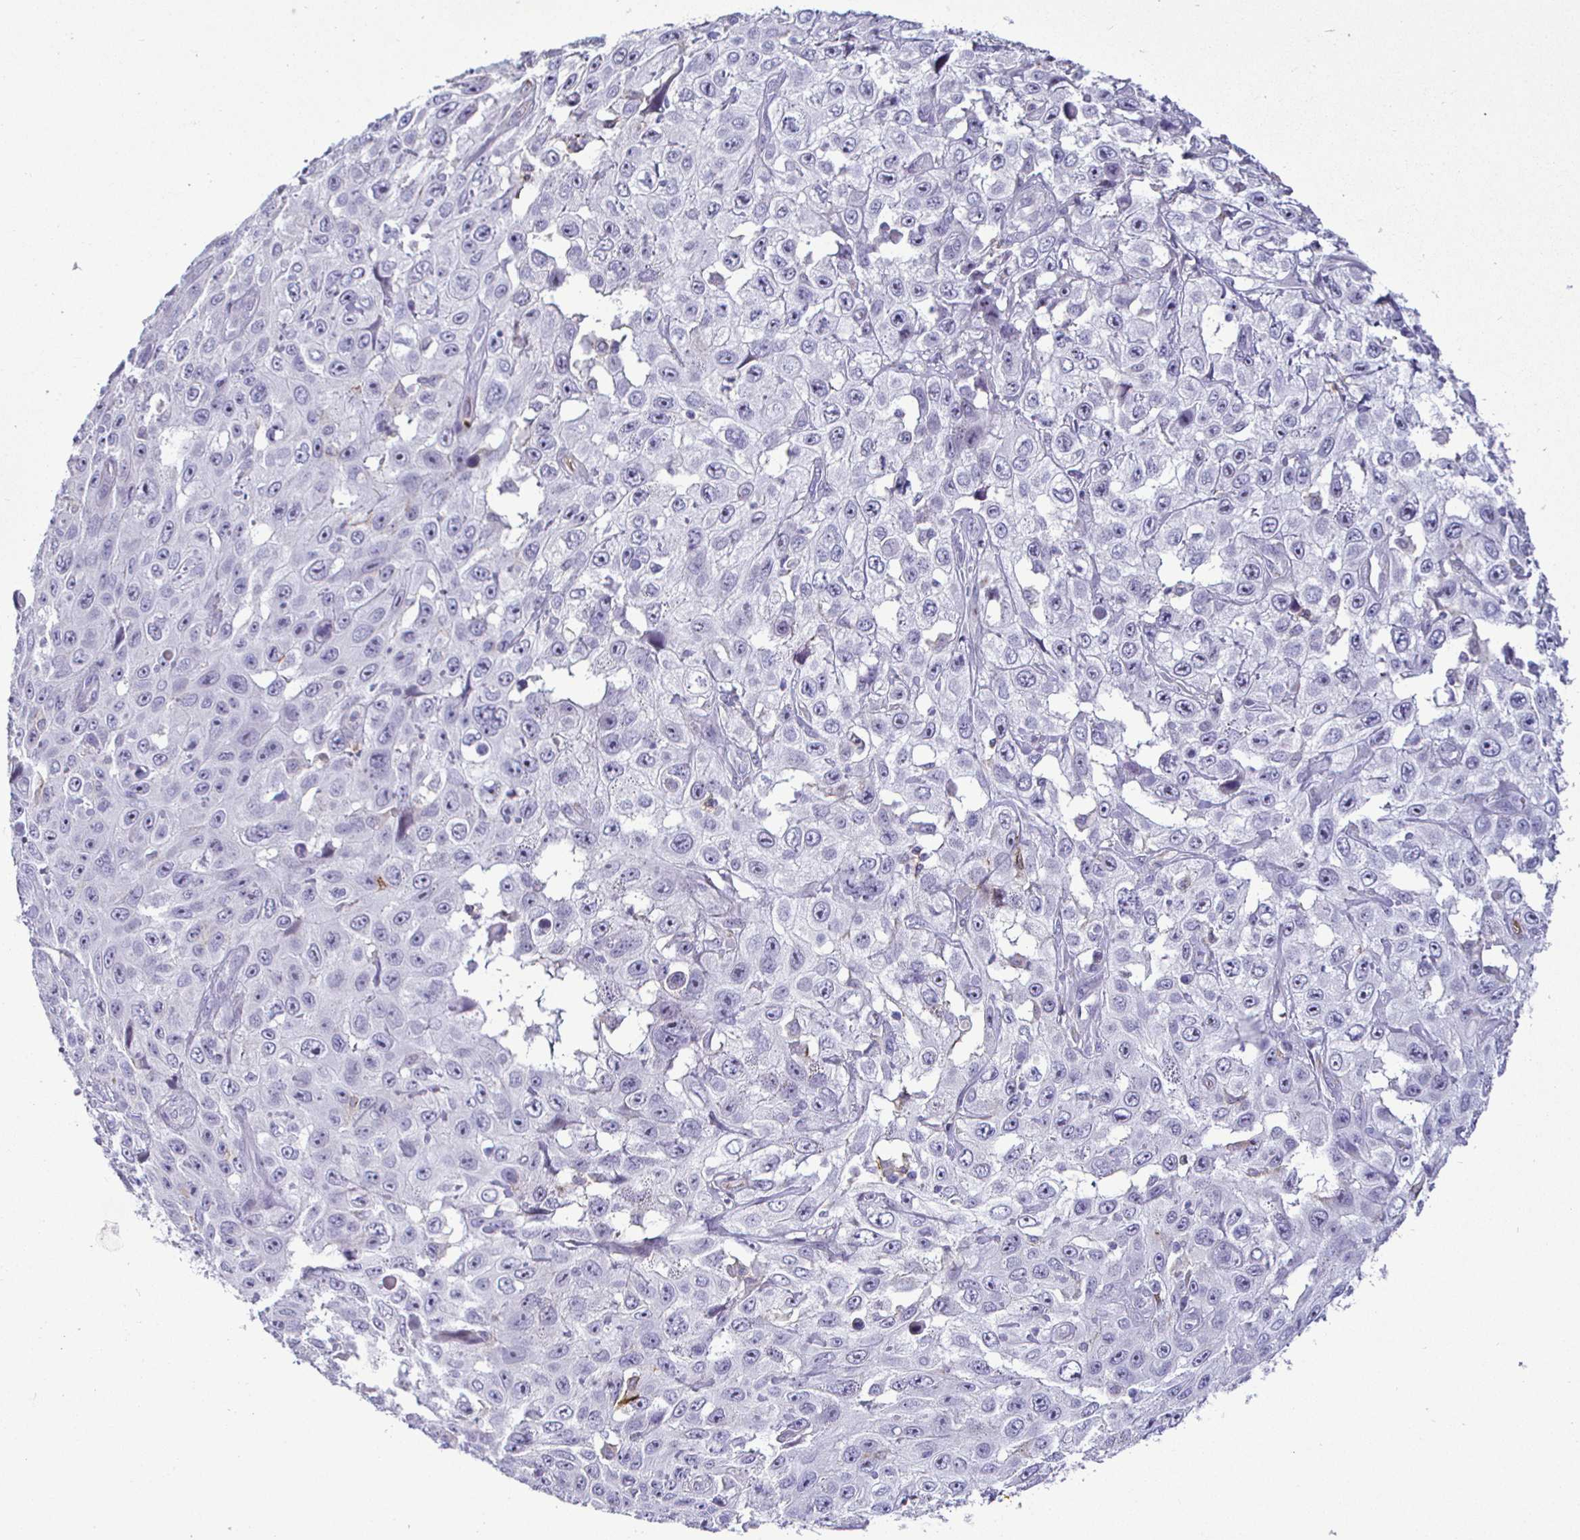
{"staining": {"intensity": "negative", "quantity": "none", "location": "none"}, "tissue": "skin cancer", "cell_type": "Tumor cells", "image_type": "cancer", "snomed": [{"axis": "morphology", "description": "Squamous cell carcinoma, NOS"}, {"axis": "topography", "description": "Skin"}], "caption": "This is a image of IHC staining of squamous cell carcinoma (skin), which shows no positivity in tumor cells.", "gene": "SIRPA", "patient": {"sex": "male", "age": 82}}